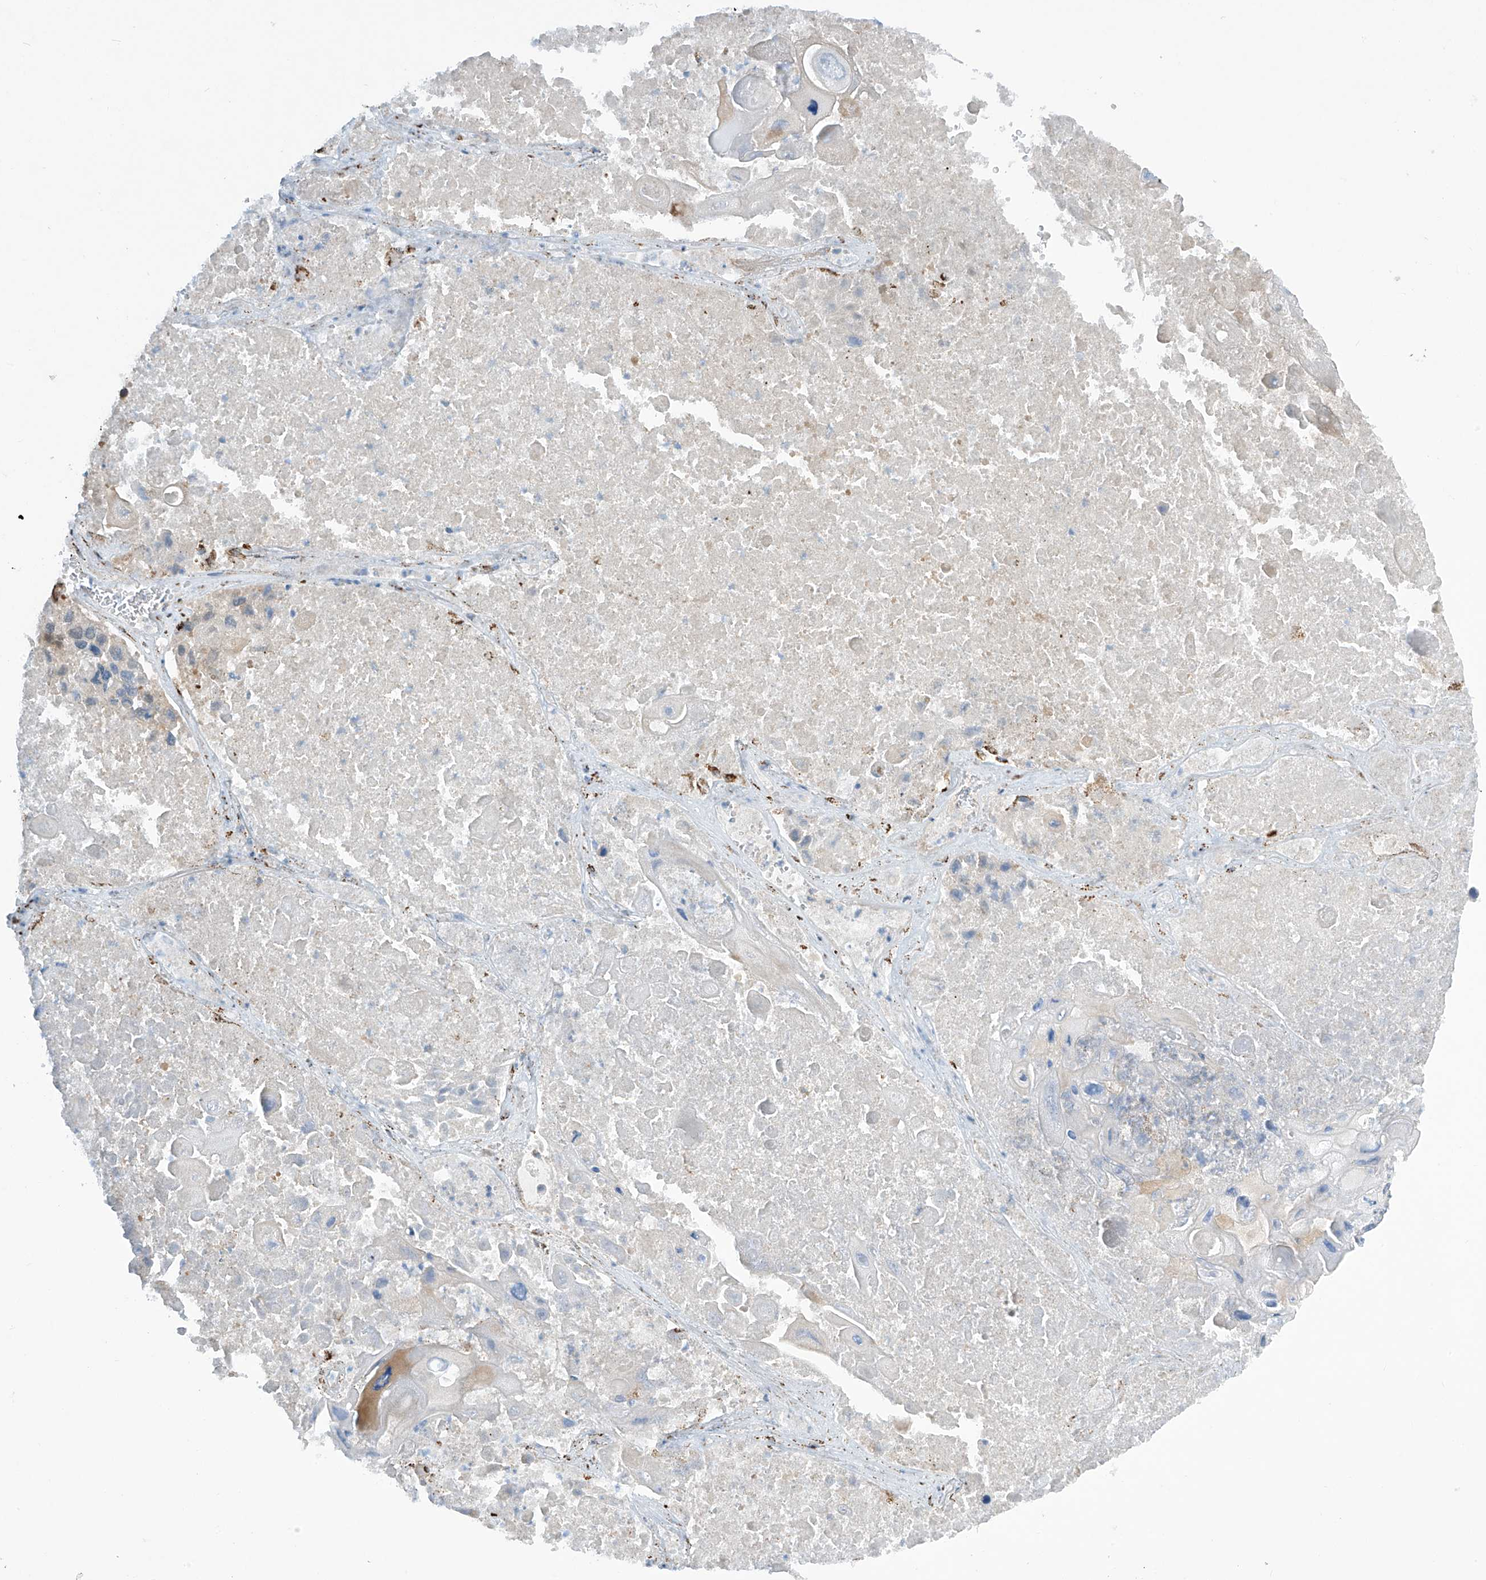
{"staining": {"intensity": "moderate", "quantity": "<25%", "location": "cytoplasmic/membranous,nuclear"}, "tissue": "lung cancer", "cell_type": "Tumor cells", "image_type": "cancer", "snomed": [{"axis": "morphology", "description": "Squamous cell carcinoma, NOS"}, {"axis": "topography", "description": "Lung"}], "caption": "Tumor cells demonstrate low levels of moderate cytoplasmic/membranous and nuclear expression in about <25% of cells in human squamous cell carcinoma (lung). Using DAB (brown) and hematoxylin (blue) stains, captured at high magnification using brightfield microscopy.", "gene": "PM20D2", "patient": {"sex": "male", "age": 61}}